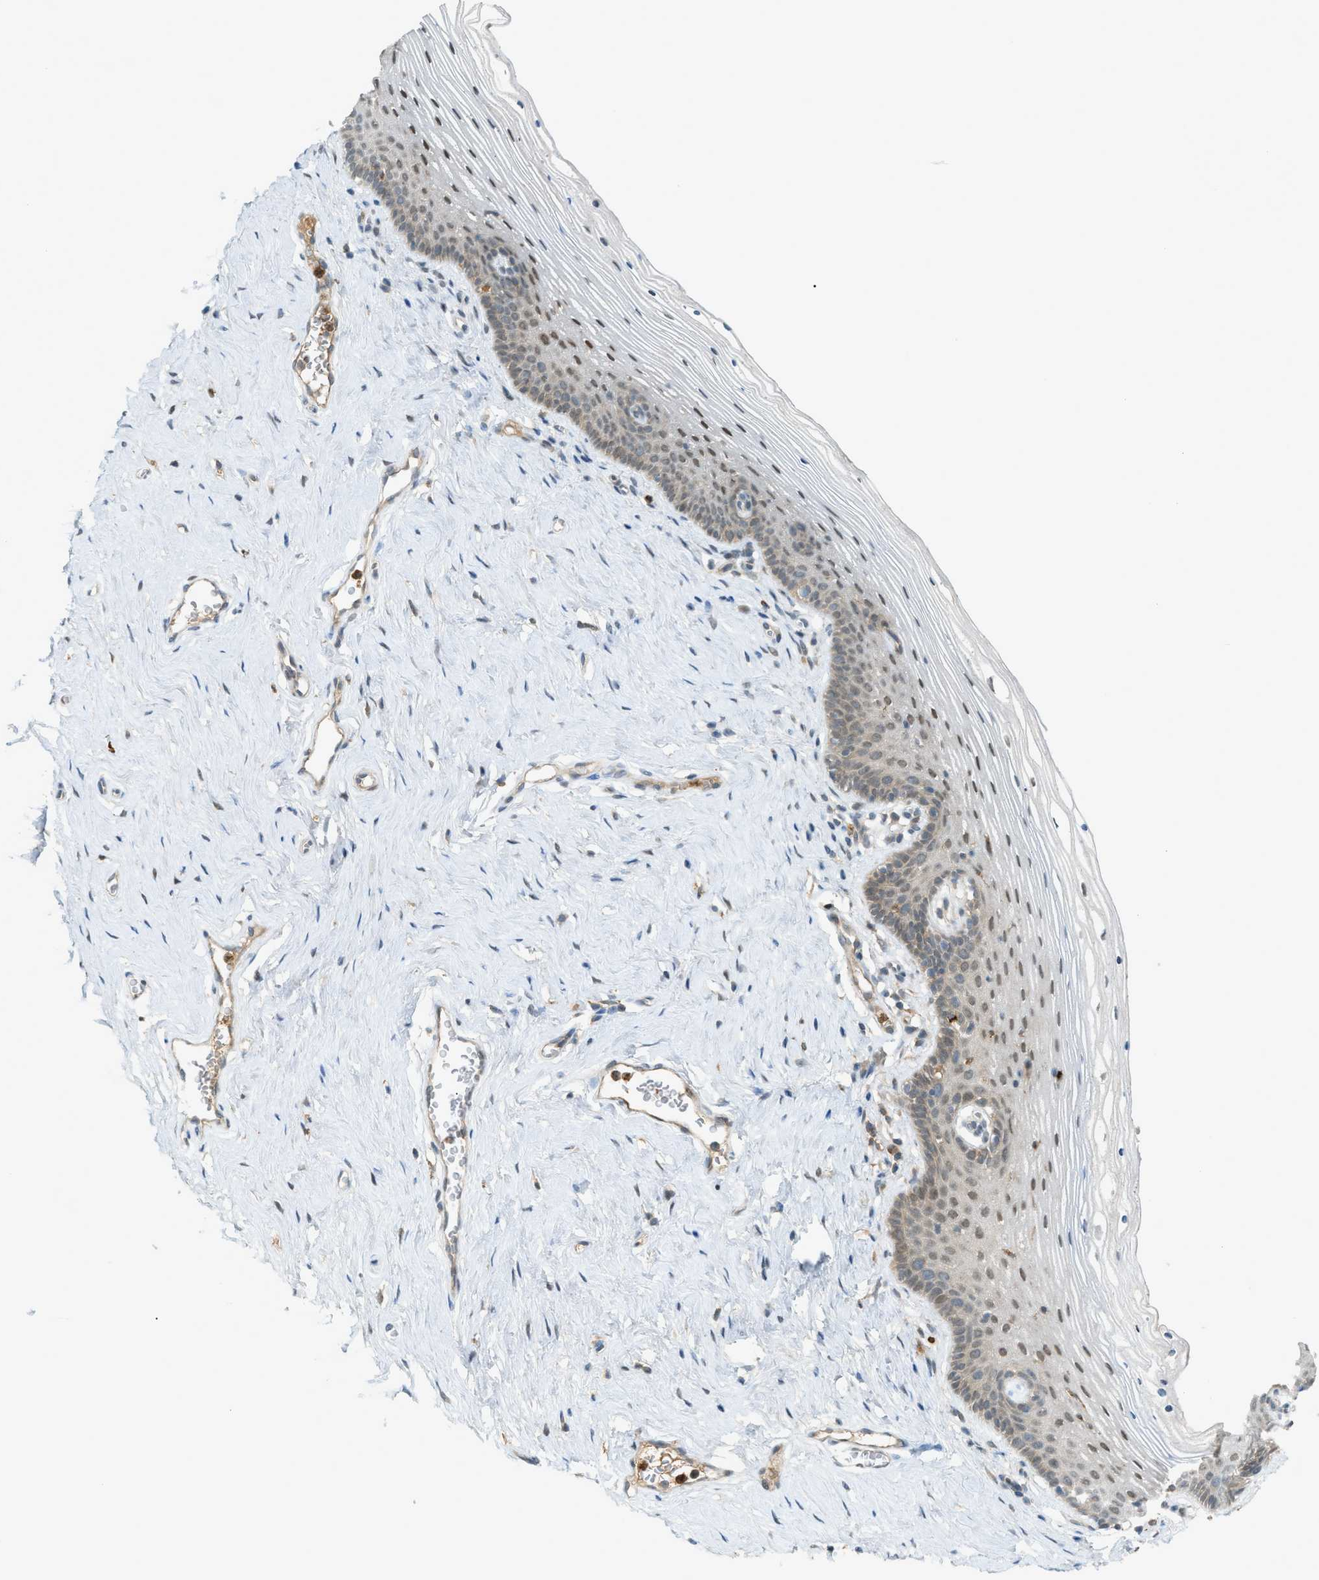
{"staining": {"intensity": "moderate", "quantity": "<25%", "location": "nuclear"}, "tissue": "vagina", "cell_type": "Squamous epithelial cells", "image_type": "normal", "snomed": [{"axis": "morphology", "description": "Normal tissue, NOS"}, {"axis": "topography", "description": "Vagina"}], "caption": "Approximately <25% of squamous epithelial cells in benign human vagina reveal moderate nuclear protein staining as visualized by brown immunohistochemical staining.", "gene": "DYRK1A", "patient": {"sex": "female", "age": 32}}